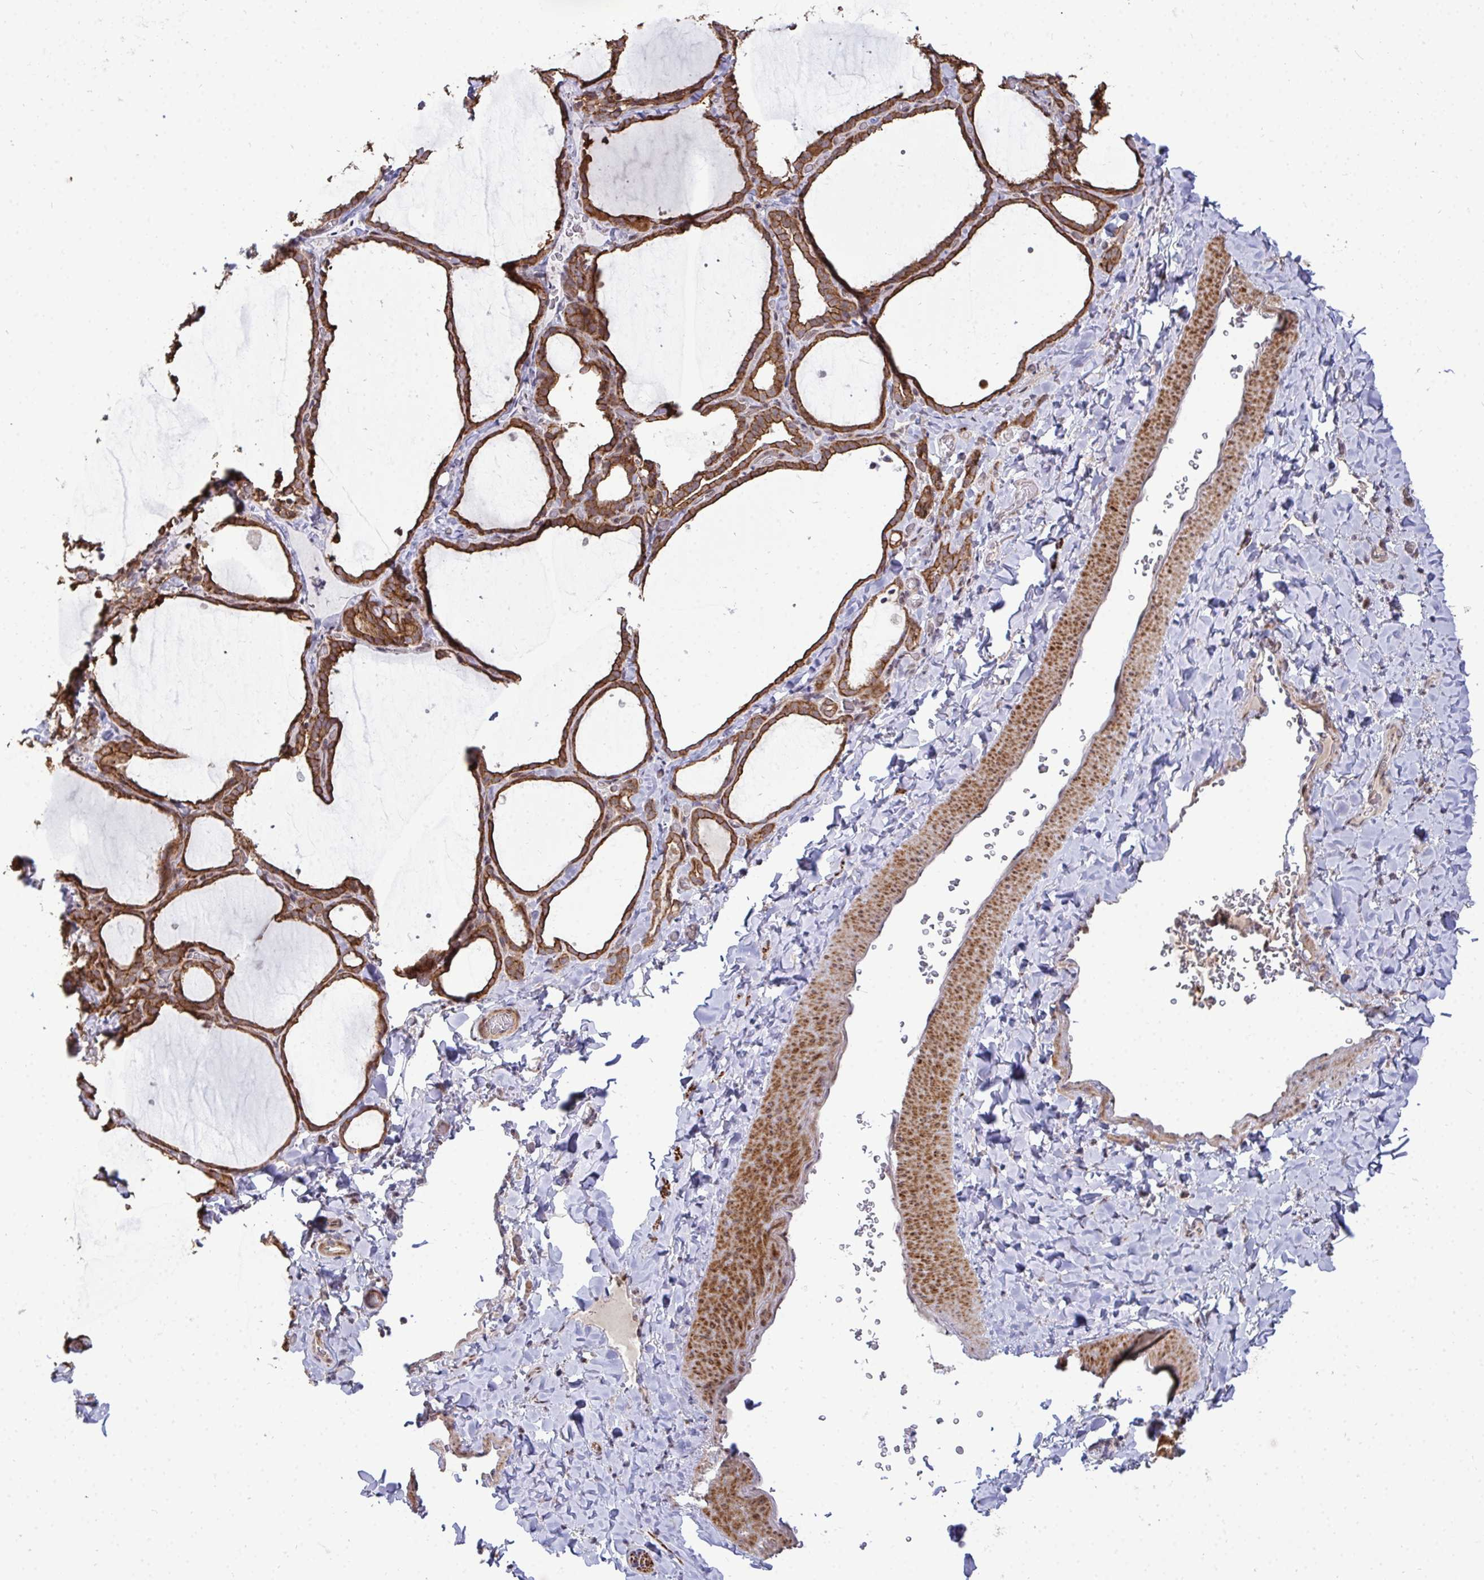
{"staining": {"intensity": "strong", "quantity": ">75%", "location": "cytoplasmic/membranous"}, "tissue": "thyroid gland", "cell_type": "Glandular cells", "image_type": "normal", "snomed": [{"axis": "morphology", "description": "Normal tissue, NOS"}, {"axis": "topography", "description": "Thyroid gland"}], "caption": "Brown immunohistochemical staining in unremarkable human thyroid gland displays strong cytoplasmic/membranous staining in approximately >75% of glandular cells. (Stains: DAB in brown, nuclei in blue, Microscopy: brightfield microscopy at high magnification).", "gene": "TRIM44", "patient": {"sex": "female", "age": 22}}